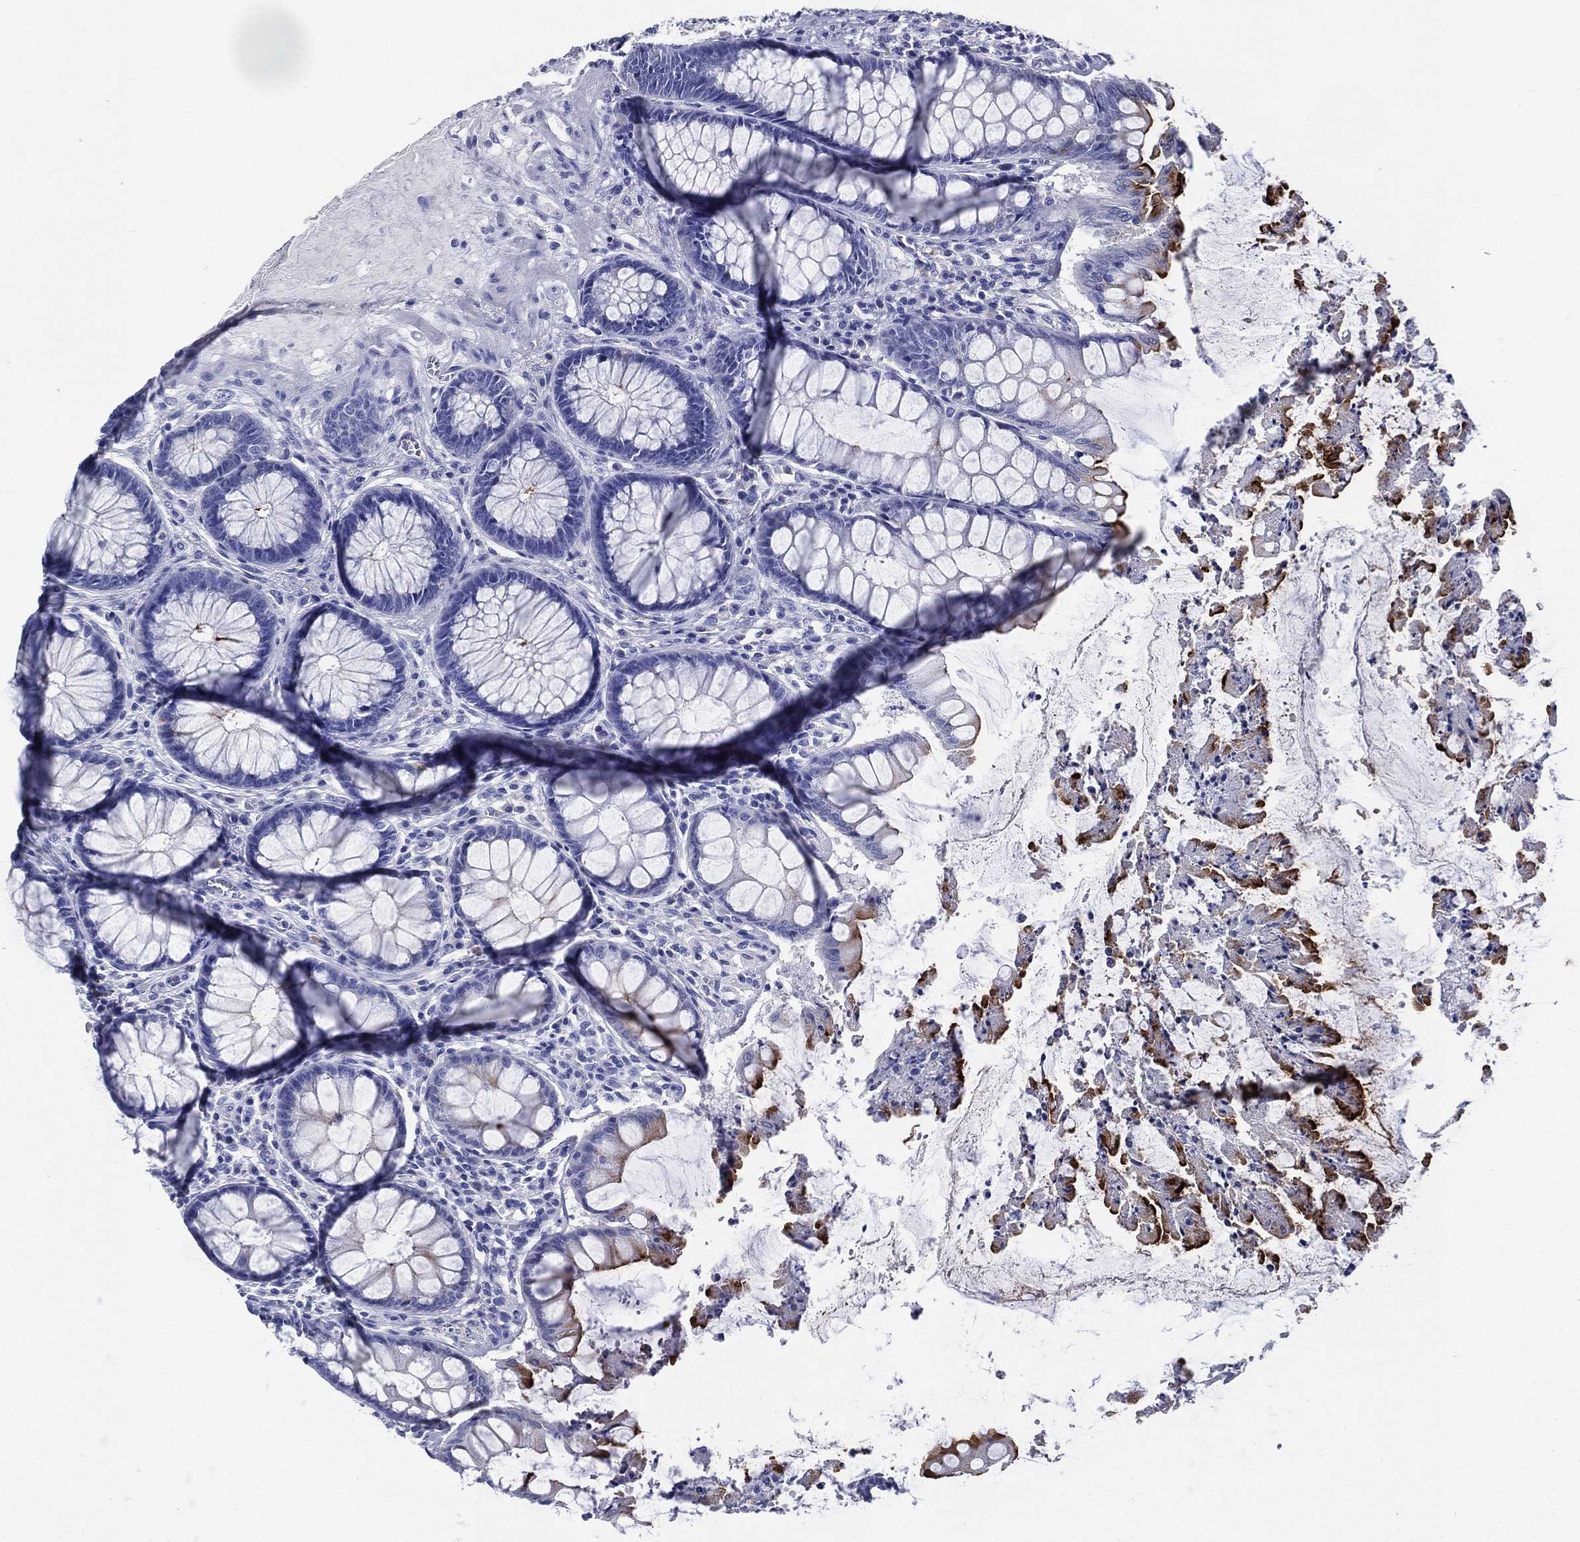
{"staining": {"intensity": "negative", "quantity": "none", "location": "none"}, "tissue": "colon", "cell_type": "Endothelial cells", "image_type": "normal", "snomed": [{"axis": "morphology", "description": "Normal tissue, NOS"}, {"axis": "topography", "description": "Colon"}], "caption": "This photomicrograph is of benign colon stained with immunohistochemistry to label a protein in brown with the nuclei are counter-stained blue. There is no positivity in endothelial cells. (DAB IHC visualized using brightfield microscopy, high magnification).", "gene": "ACE2", "patient": {"sex": "female", "age": 65}}